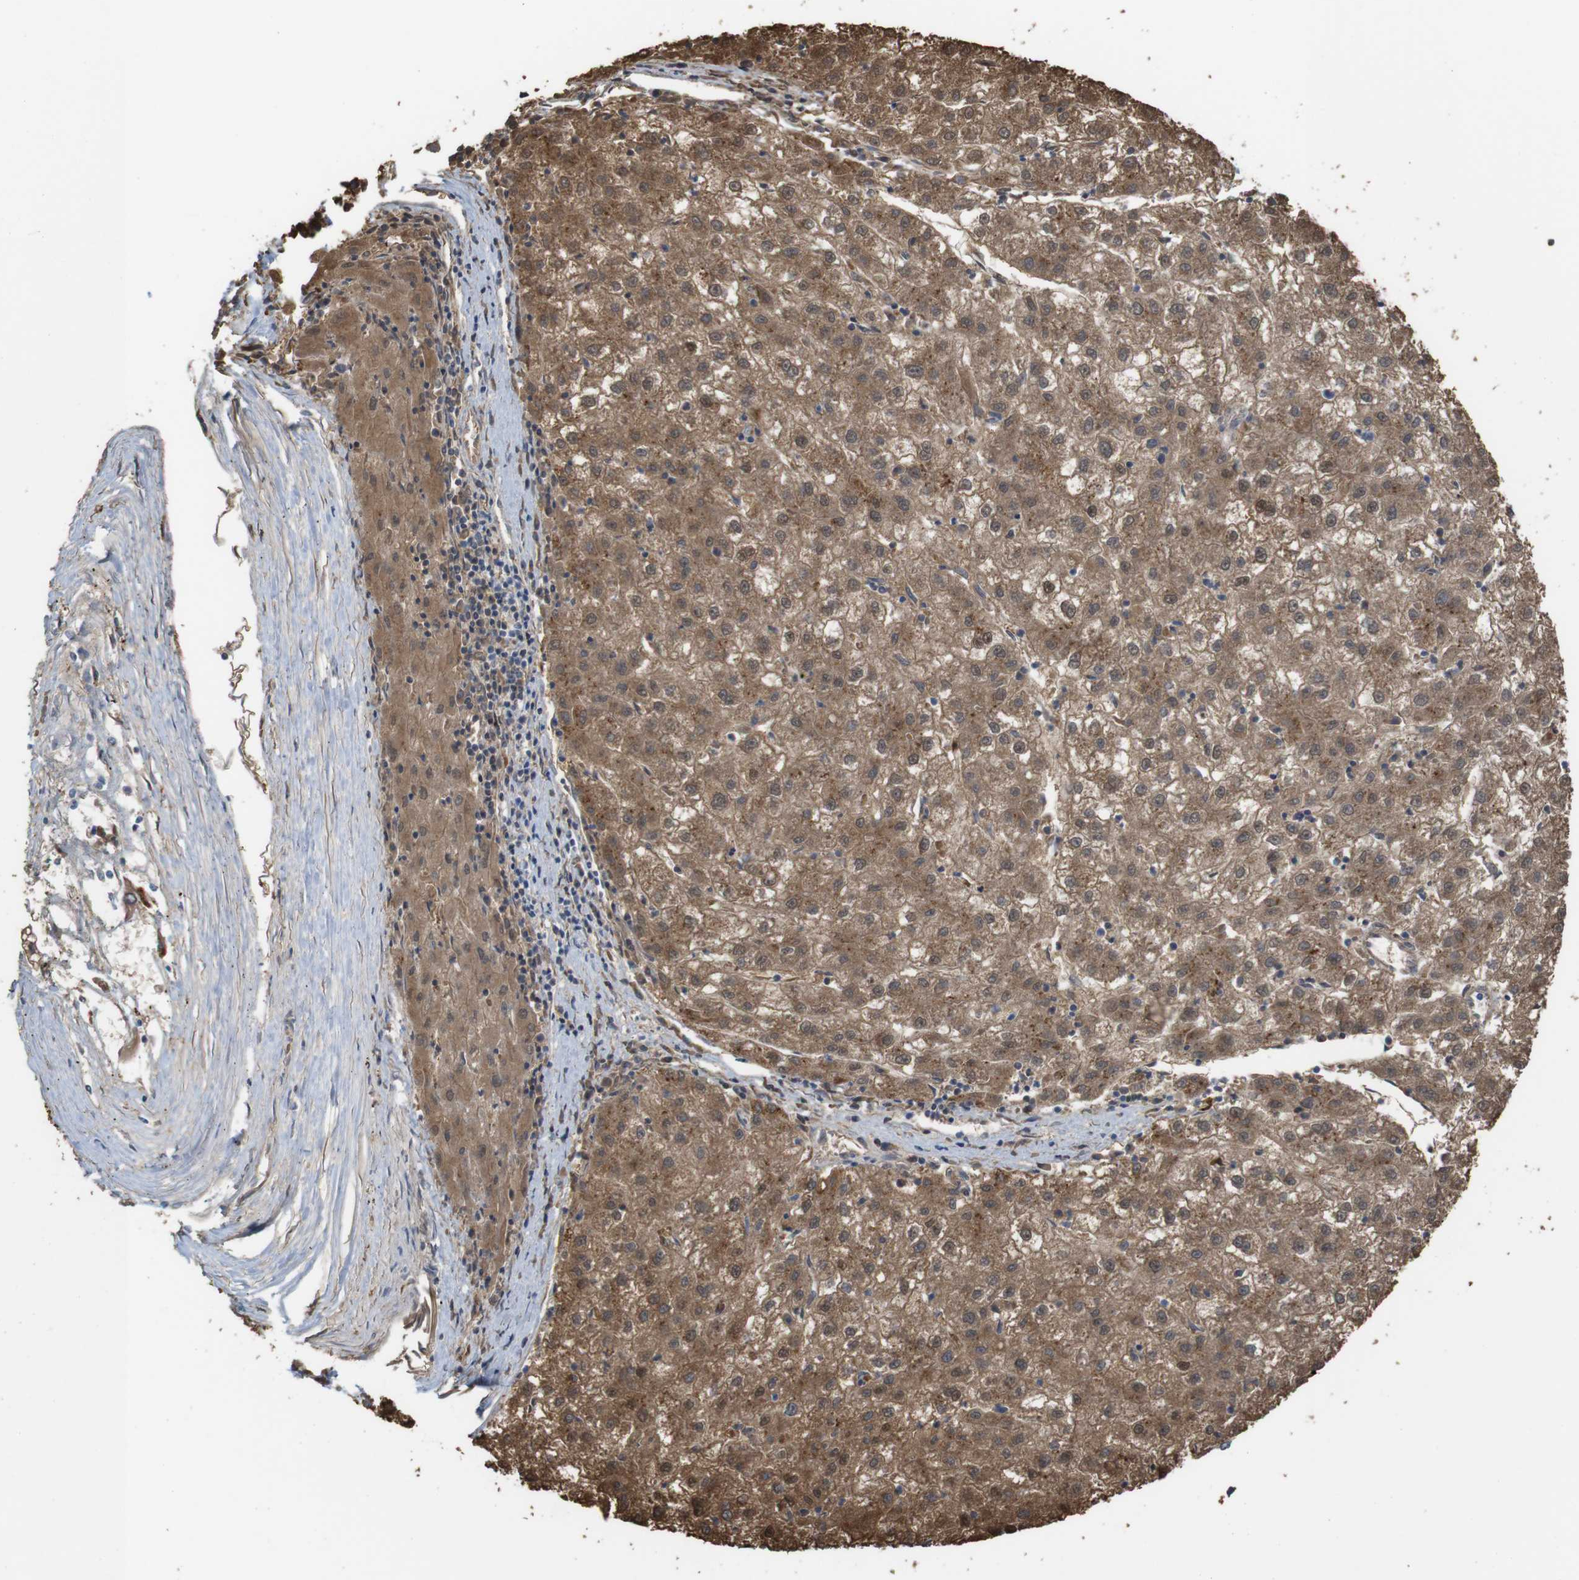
{"staining": {"intensity": "moderate", "quantity": ">75%", "location": "cytoplasmic/membranous"}, "tissue": "liver cancer", "cell_type": "Tumor cells", "image_type": "cancer", "snomed": [{"axis": "morphology", "description": "Carcinoma, Hepatocellular, NOS"}, {"axis": "topography", "description": "Liver"}], "caption": "An immunohistochemistry (IHC) photomicrograph of tumor tissue is shown. Protein staining in brown highlights moderate cytoplasmic/membranous positivity in liver hepatocellular carcinoma within tumor cells. (Stains: DAB in brown, nuclei in blue, Microscopy: brightfield microscopy at high magnification).", "gene": "PTPRR", "patient": {"sex": "male", "age": 72}}